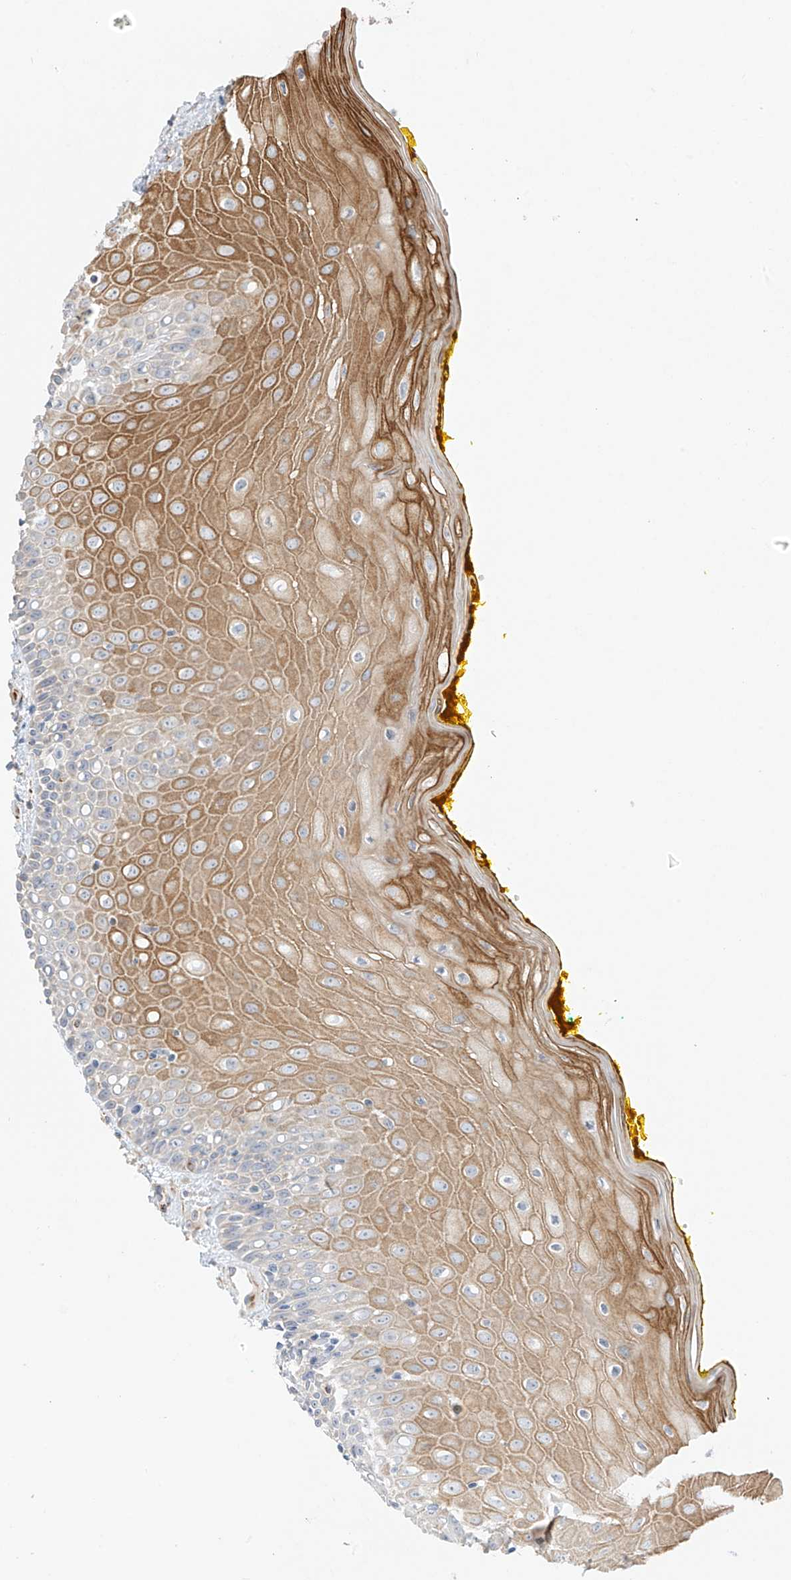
{"staining": {"intensity": "moderate", "quantity": "<25%", "location": "cytoplasmic/membranous"}, "tissue": "oral mucosa", "cell_type": "Squamous epithelial cells", "image_type": "normal", "snomed": [{"axis": "morphology", "description": "Normal tissue, NOS"}, {"axis": "morphology", "description": "Squamous cell carcinoma, NOS"}, {"axis": "topography", "description": "Oral tissue"}, {"axis": "topography", "description": "Head-Neck"}], "caption": "Protein staining of normal oral mucosa reveals moderate cytoplasmic/membranous staining in approximately <25% of squamous epithelial cells.", "gene": "DCDC2", "patient": {"sex": "female", "age": 70}}